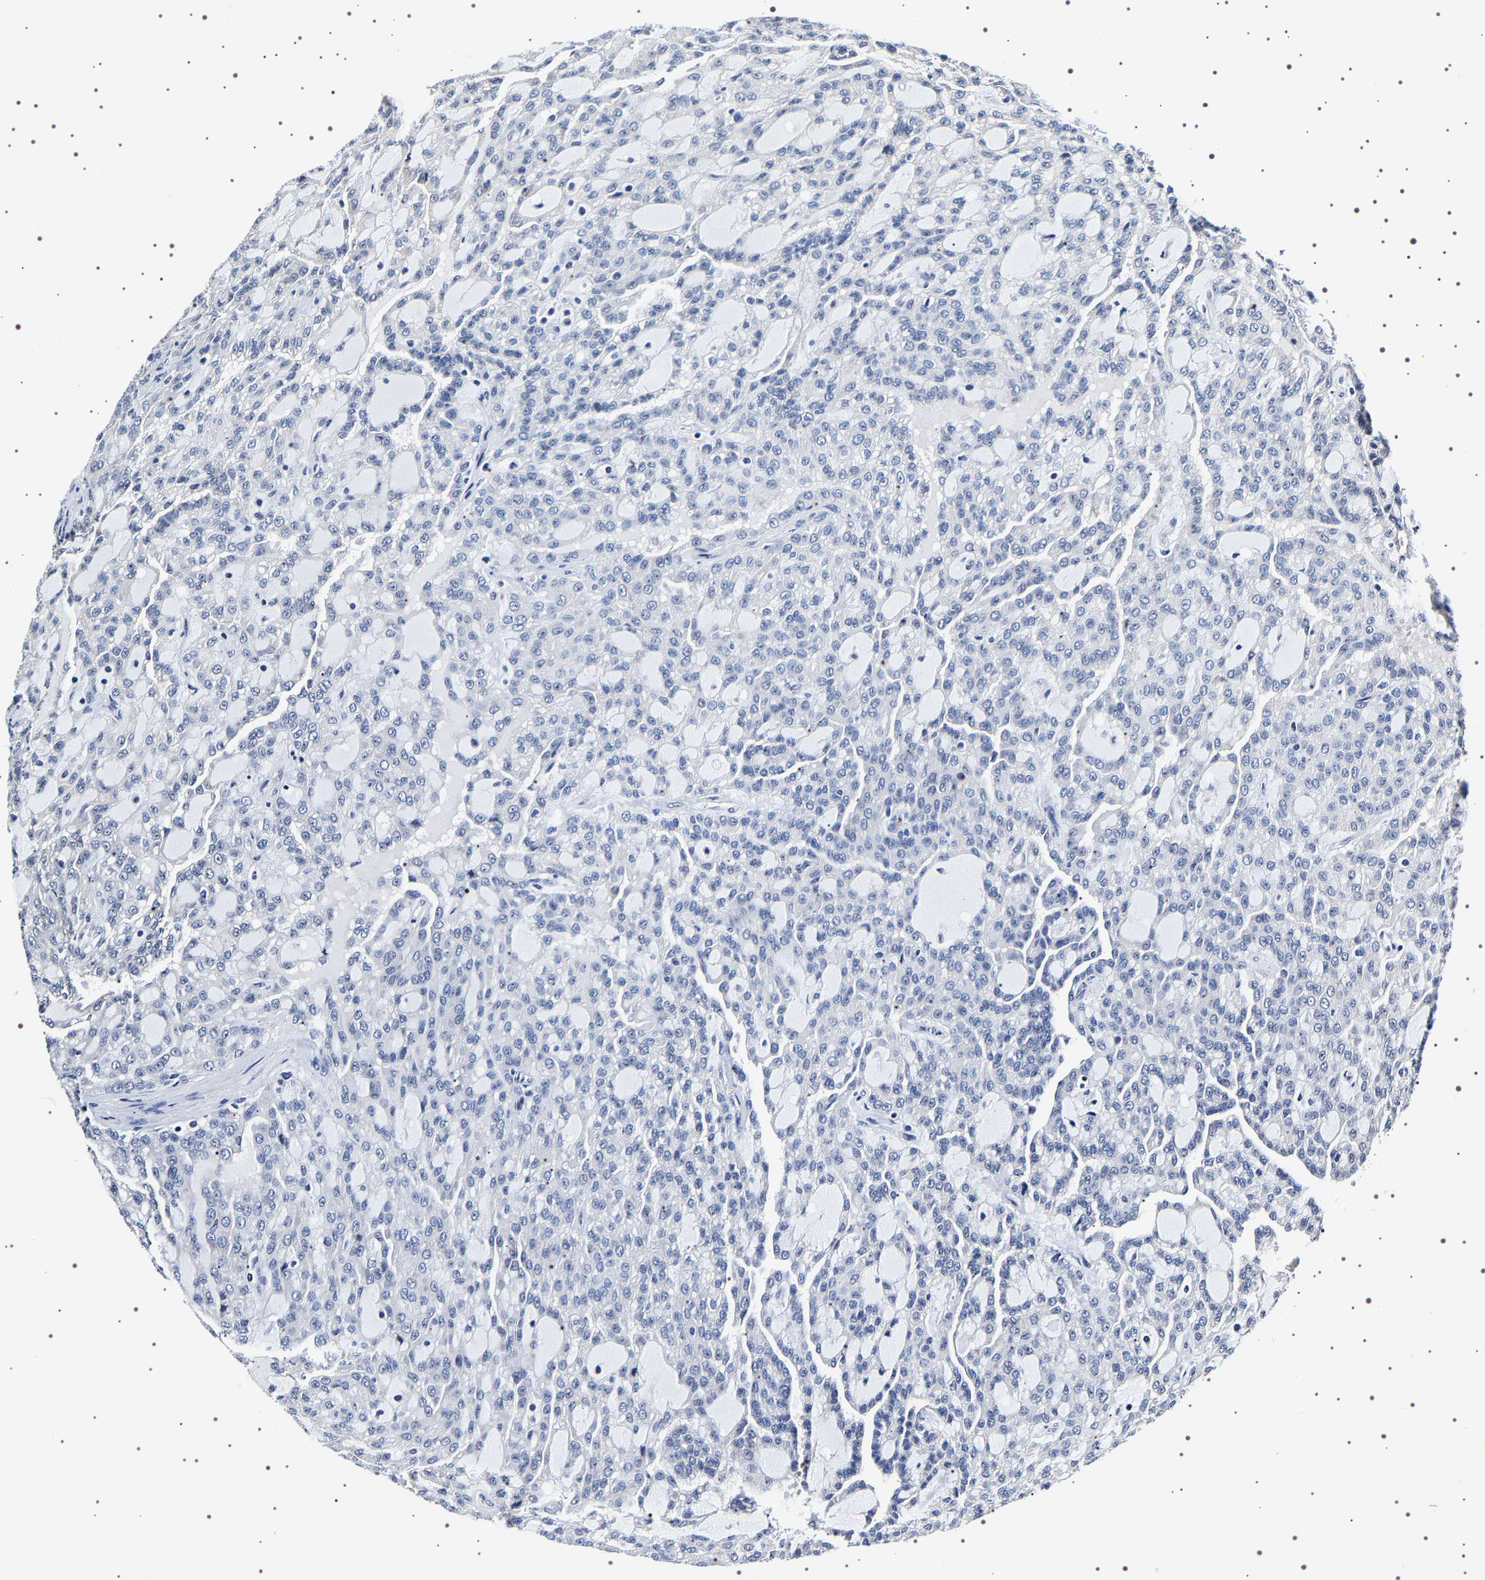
{"staining": {"intensity": "negative", "quantity": "none", "location": "none"}, "tissue": "renal cancer", "cell_type": "Tumor cells", "image_type": "cancer", "snomed": [{"axis": "morphology", "description": "Adenocarcinoma, NOS"}, {"axis": "topography", "description": "Kidney"}], "caption": "Adenocarcinoma (renal) stained for a protein using immunohistochemistry demonstrates no expression tumor cells.", "gene": "GNL3", "patient": {"sex": "male", "age": 63}}